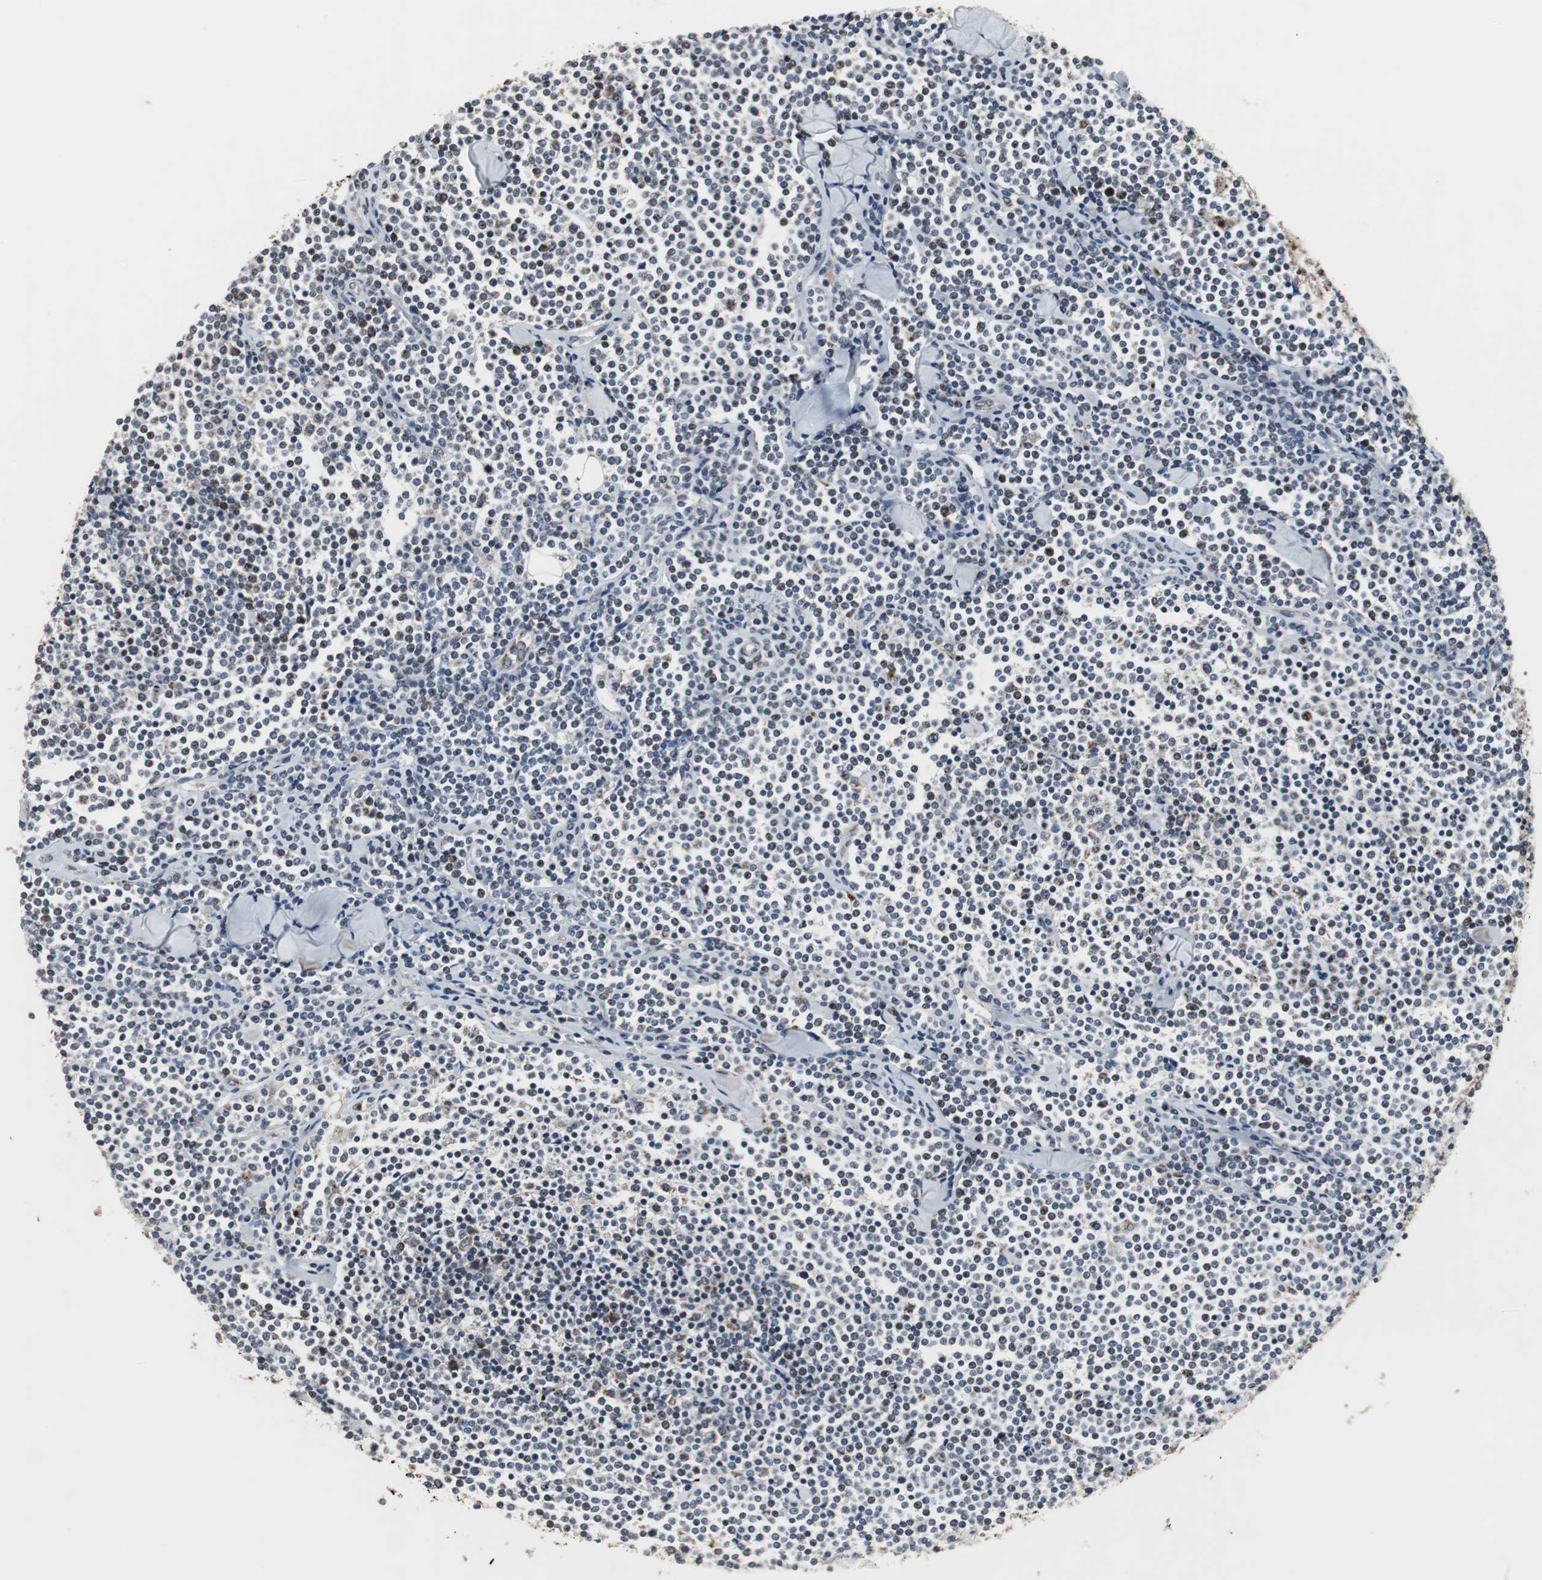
{"staining": {"intensity": "weak", "quantity": "<25%", "location": "cytoplasmic/membranous"}, "tissue": "lymphoma", "cell_type": "Tumor cells", "image_type": "cancer", "snomed": [{"axis": "morphology", "description": "Malignant lymphoma, non-Hodgkin's type, Low grade"}, {"axis": "topography", "description": "Soft tissue"}], "caption": "An immunohistochemistry histopathology image of malignant lymphoma, non-Hodgkin's type (low-grade) is shown. There is no staining in tumor cells of malignant lymphoma, non-Hodgkin's type (low-grade).", "gene": "MRPL40", "patient": {"sex": "male", "age": 92}}